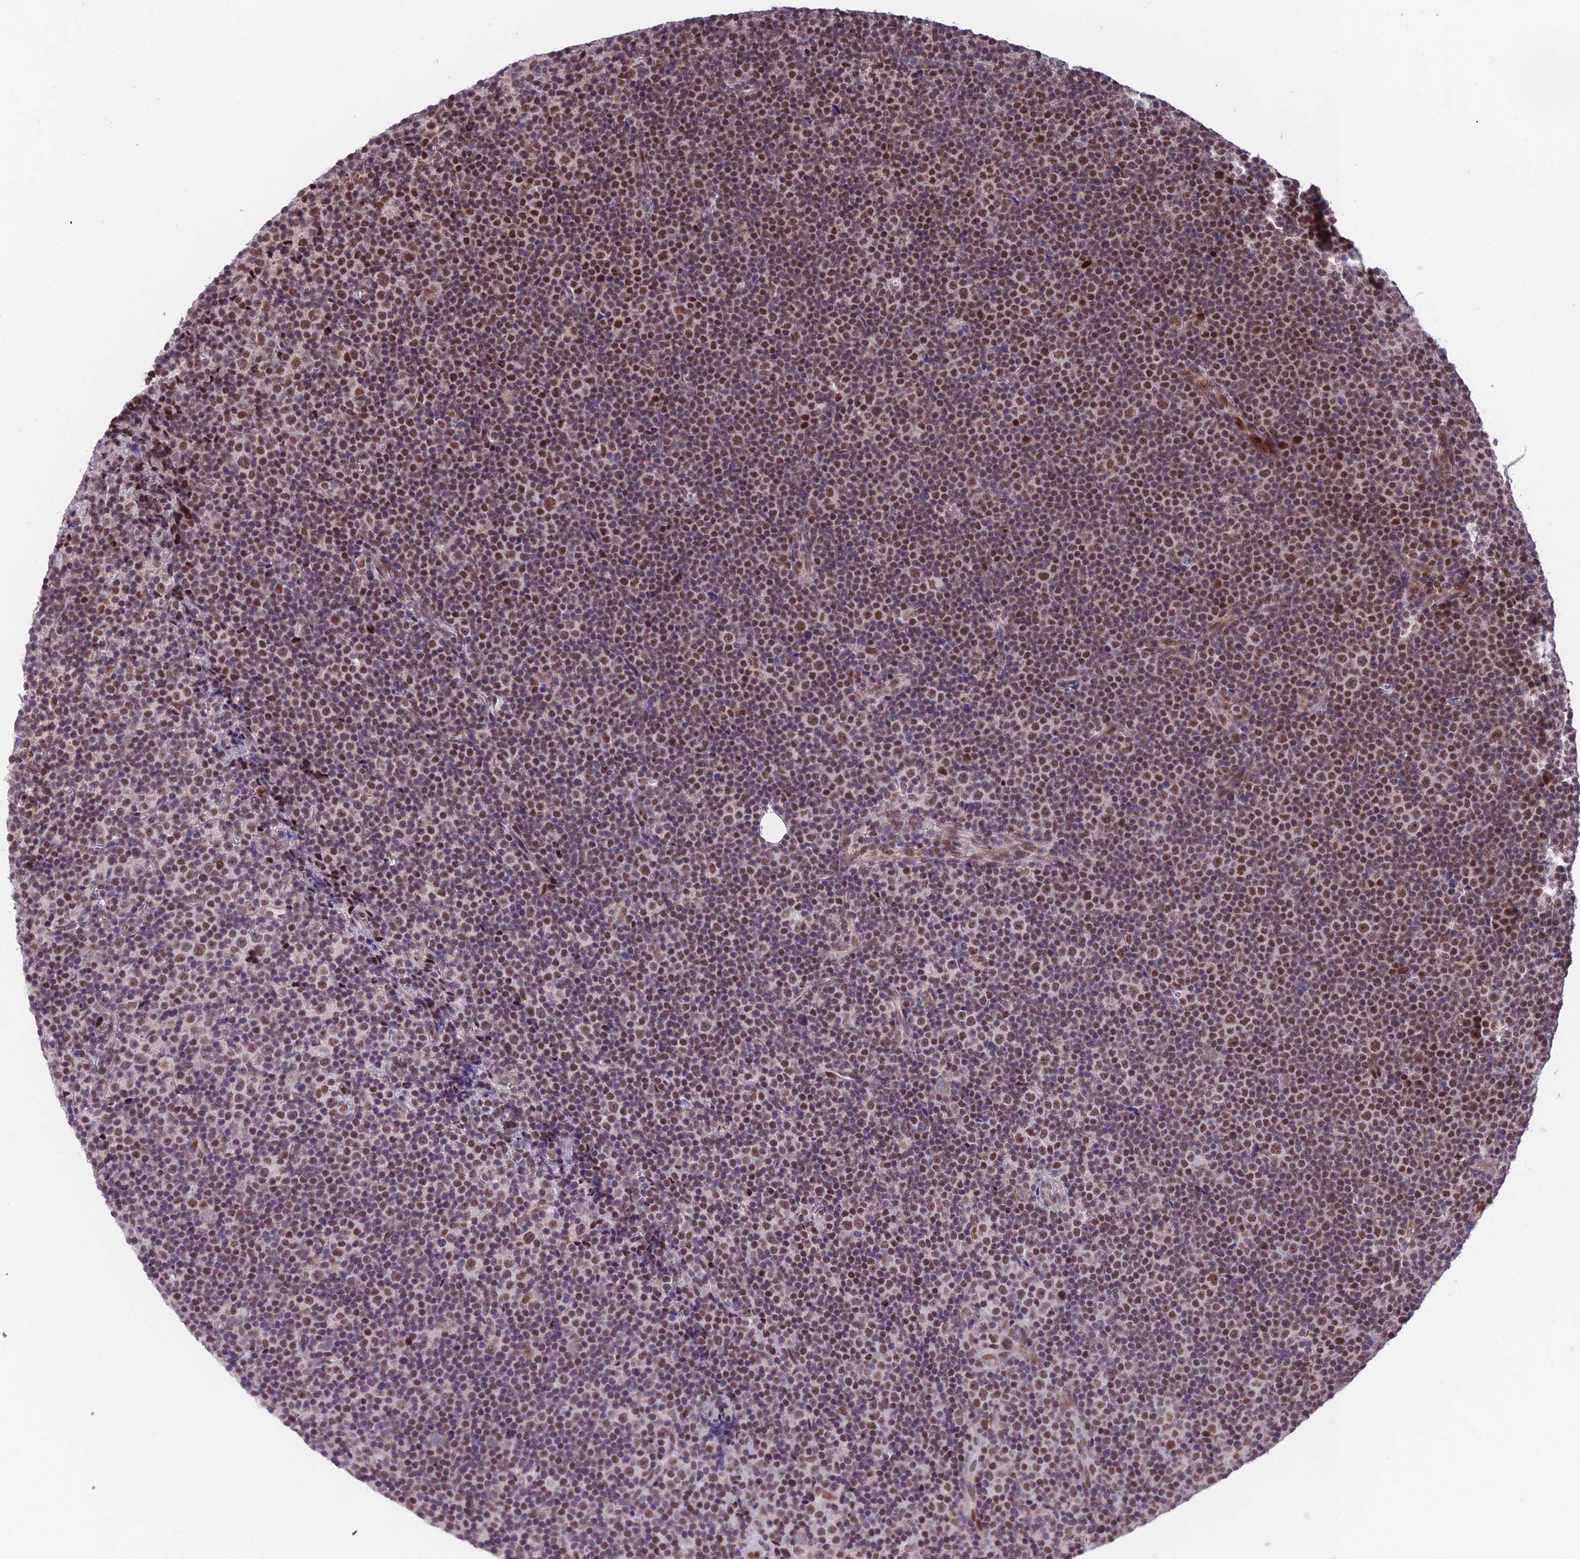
{"staining": {"intensity": "moderate", "quantity": "25%-75%", "location": "nuclear"}, "tissue": "lymphoma", "cell_type": "Tumor cells", "image_type": "cancer", "snomed": [{"axis": "morphology", "description": "Malignant lymphoma, non-Hodgkin's type, Low grade"}, {"axis": "topography", "description": "Lymph node"}], "caption": "A brown stain highlights moderate nuclear staining of a protein in human lymphoma tumor cells. Using DAB (brown) and hematoxylin (blue) stains, captured at high magnification using brightfield microscopy.", "gene": "KIAA1191", "patient": {"sex": "female", "age": 67}}